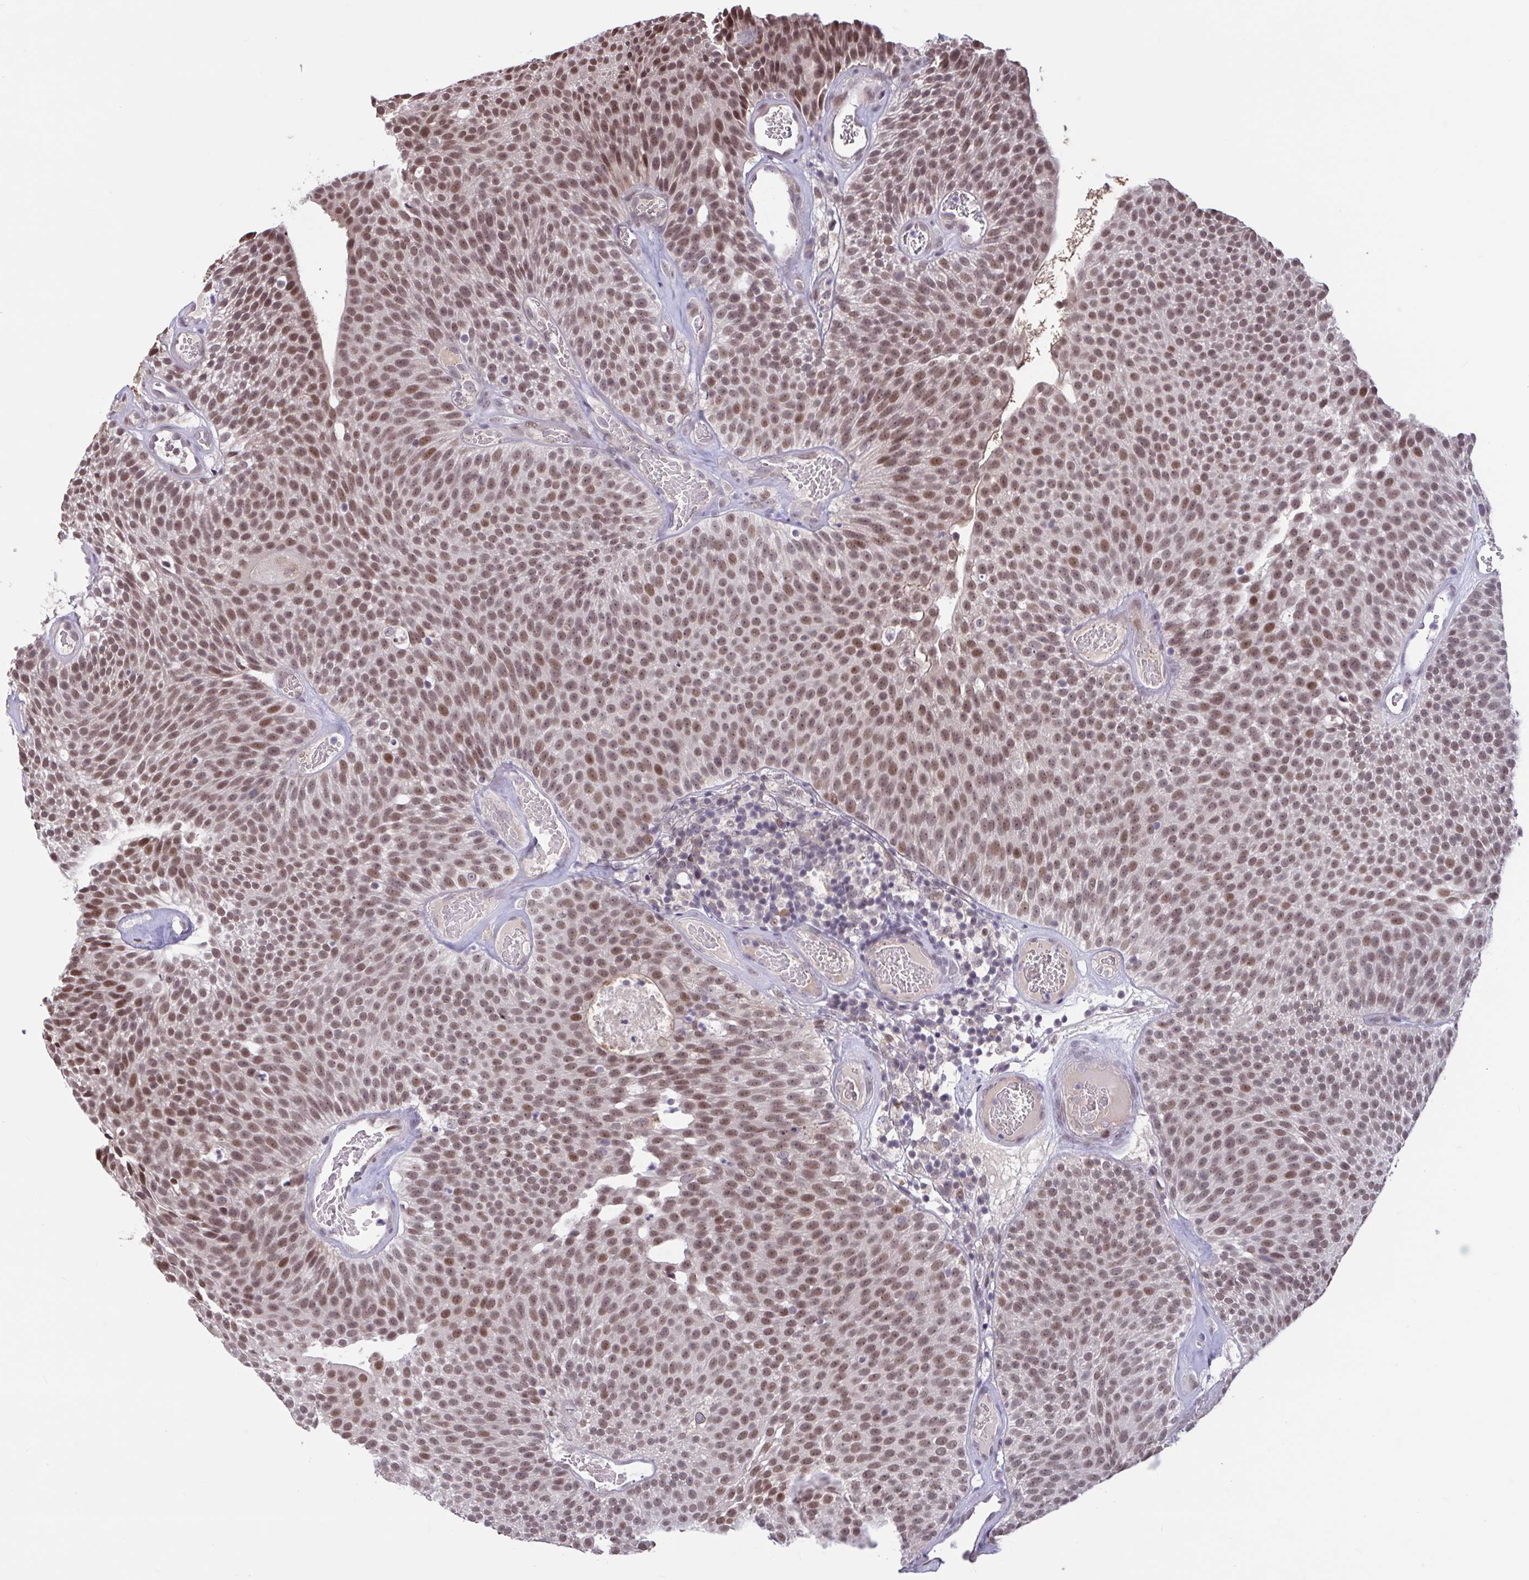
{"staining": {"intensity": "moderate", "quantity": ">75%", "location": "nuclear"}, "tissue": "urothelial cancer", "cell_type": "Tumor cells", "image_type": "cancer", "snomed": [{"axis": "morphology", "description": "Urothelial carcinoma, Low grade"}, {"axis": "topography", "description": "Urinary bladder"}], "caption": "Urothelial carcinoma (low-grade) was stained to show a protein in brown. There is medium levels of moderate nuclear staining in approximately >75% of tumor cells.", "gene": "ZNF414", "patient": {"sex": "female", "age": 79}}